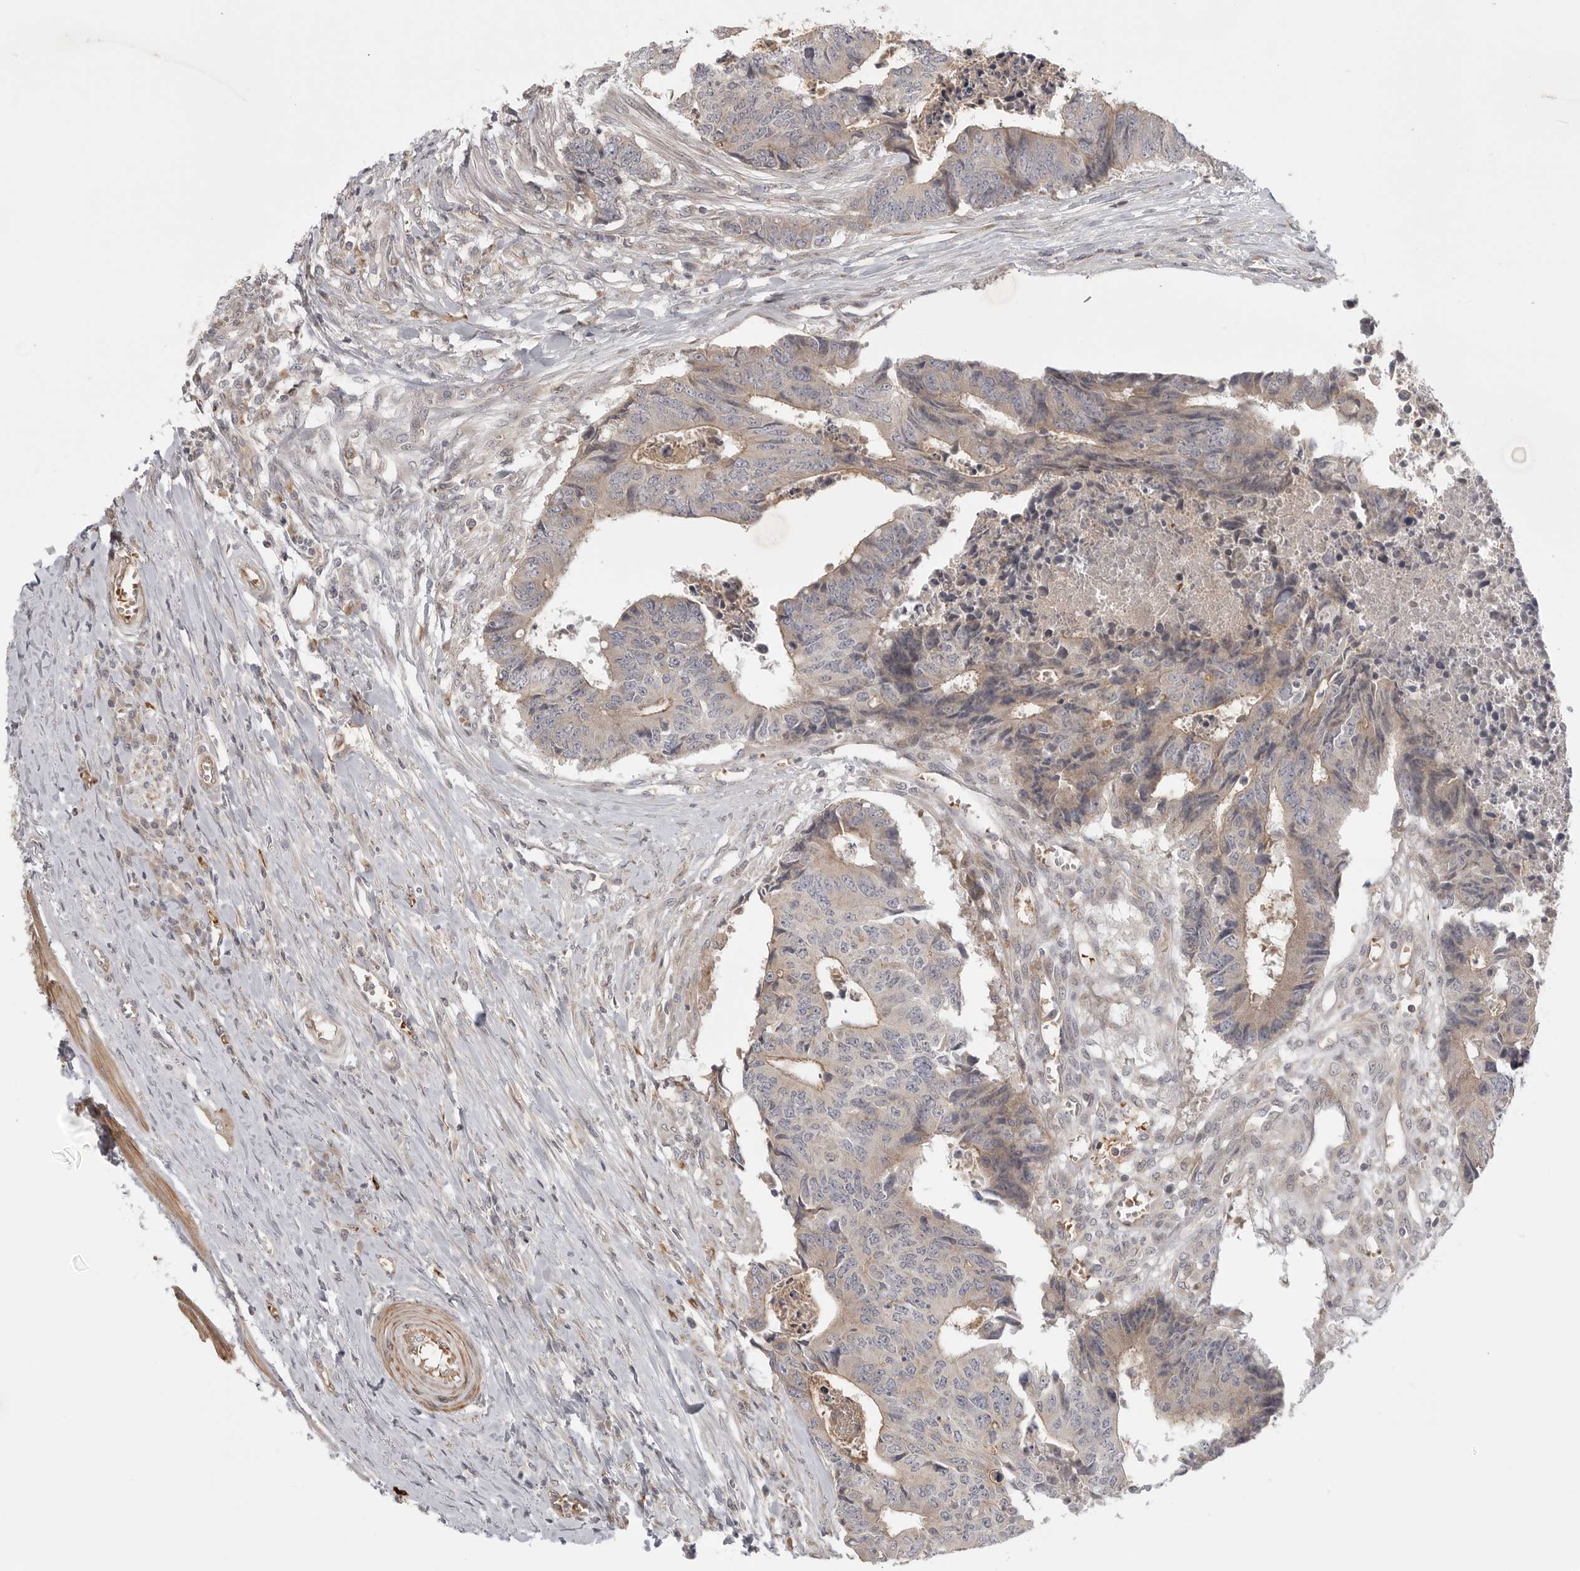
{"staining": {"intensity": "weak", "quantity": "<25%", "location": "cytoplasmic/membranous"}, "tissue": "colorectal cancer", "cell_type": "Tumor cells", "image_type": "cancer", "snomed": [{"axis": "morphology", "description": "Adenocarcinoma, NOS"}, {"axis": "topography", "description": "Rectum"}], "caption": "There is no significant staining in tumor cells of colorectal cancer. The staining is performed using DAB (3,3'-diaminobenzidine) brown chromogen with nuclei counter-stained in using hematoxylin.", "gene": "CCPG1", "patient": {"sex": "male", "age": 84}}